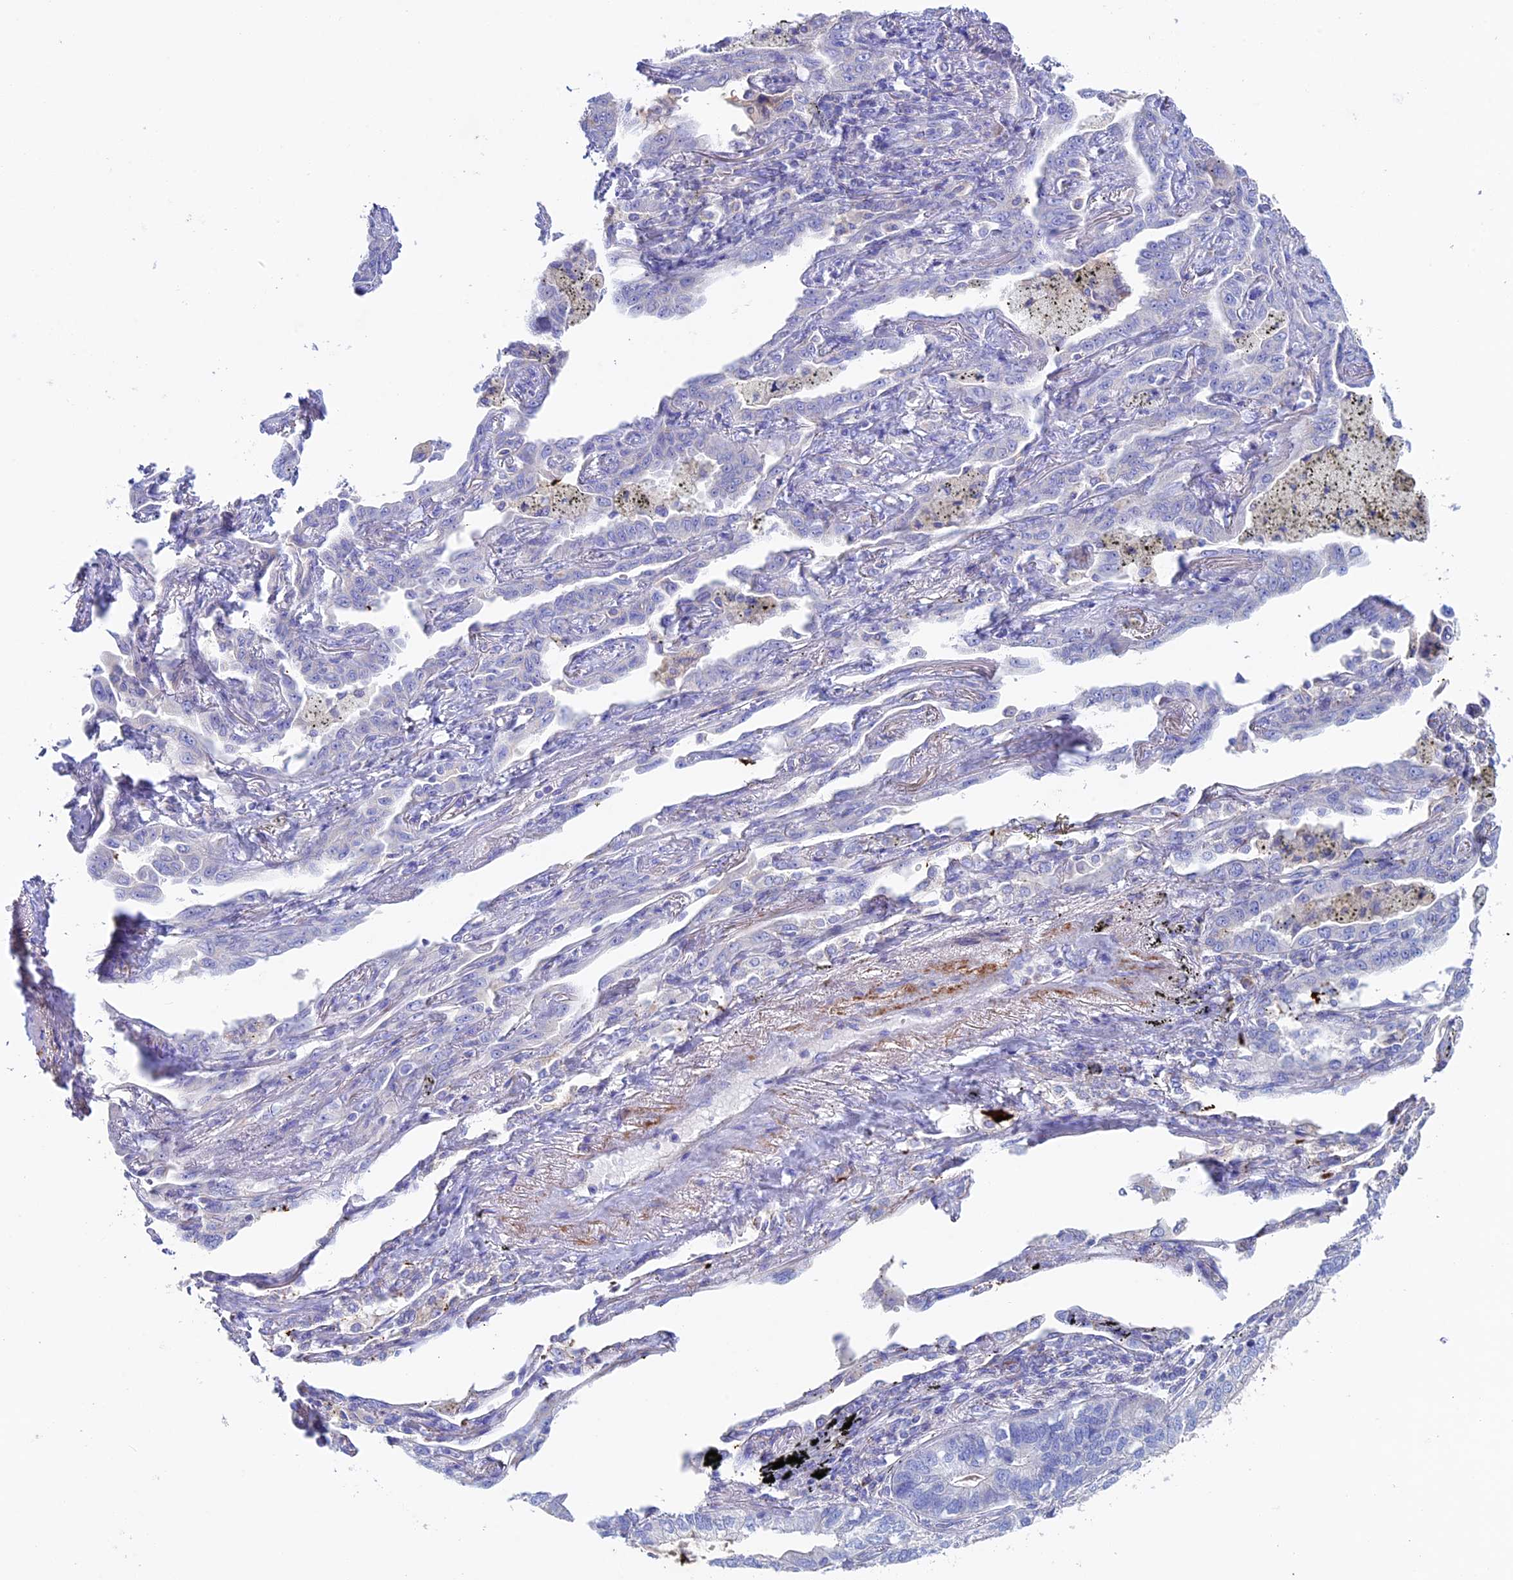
{"staining": {"intensity": "negative", "quantity": "none", "location": "none"}, "tissue": "lung cancer", "cell_type": "Tumor cells", "image_type": "cancer", "snomed": [{"axis": "morphology", "description": "Adenocarcinoma, NOS"}, {"axis": "topography", "description": "Lung"}], "caption": "Lung cancer (adenocarcinoma) was stained to show a protein in brown. There is no significant staining in tumor cells.", "gene": "SLC15A5", "patient": {"sex": "male", "age": 67}}